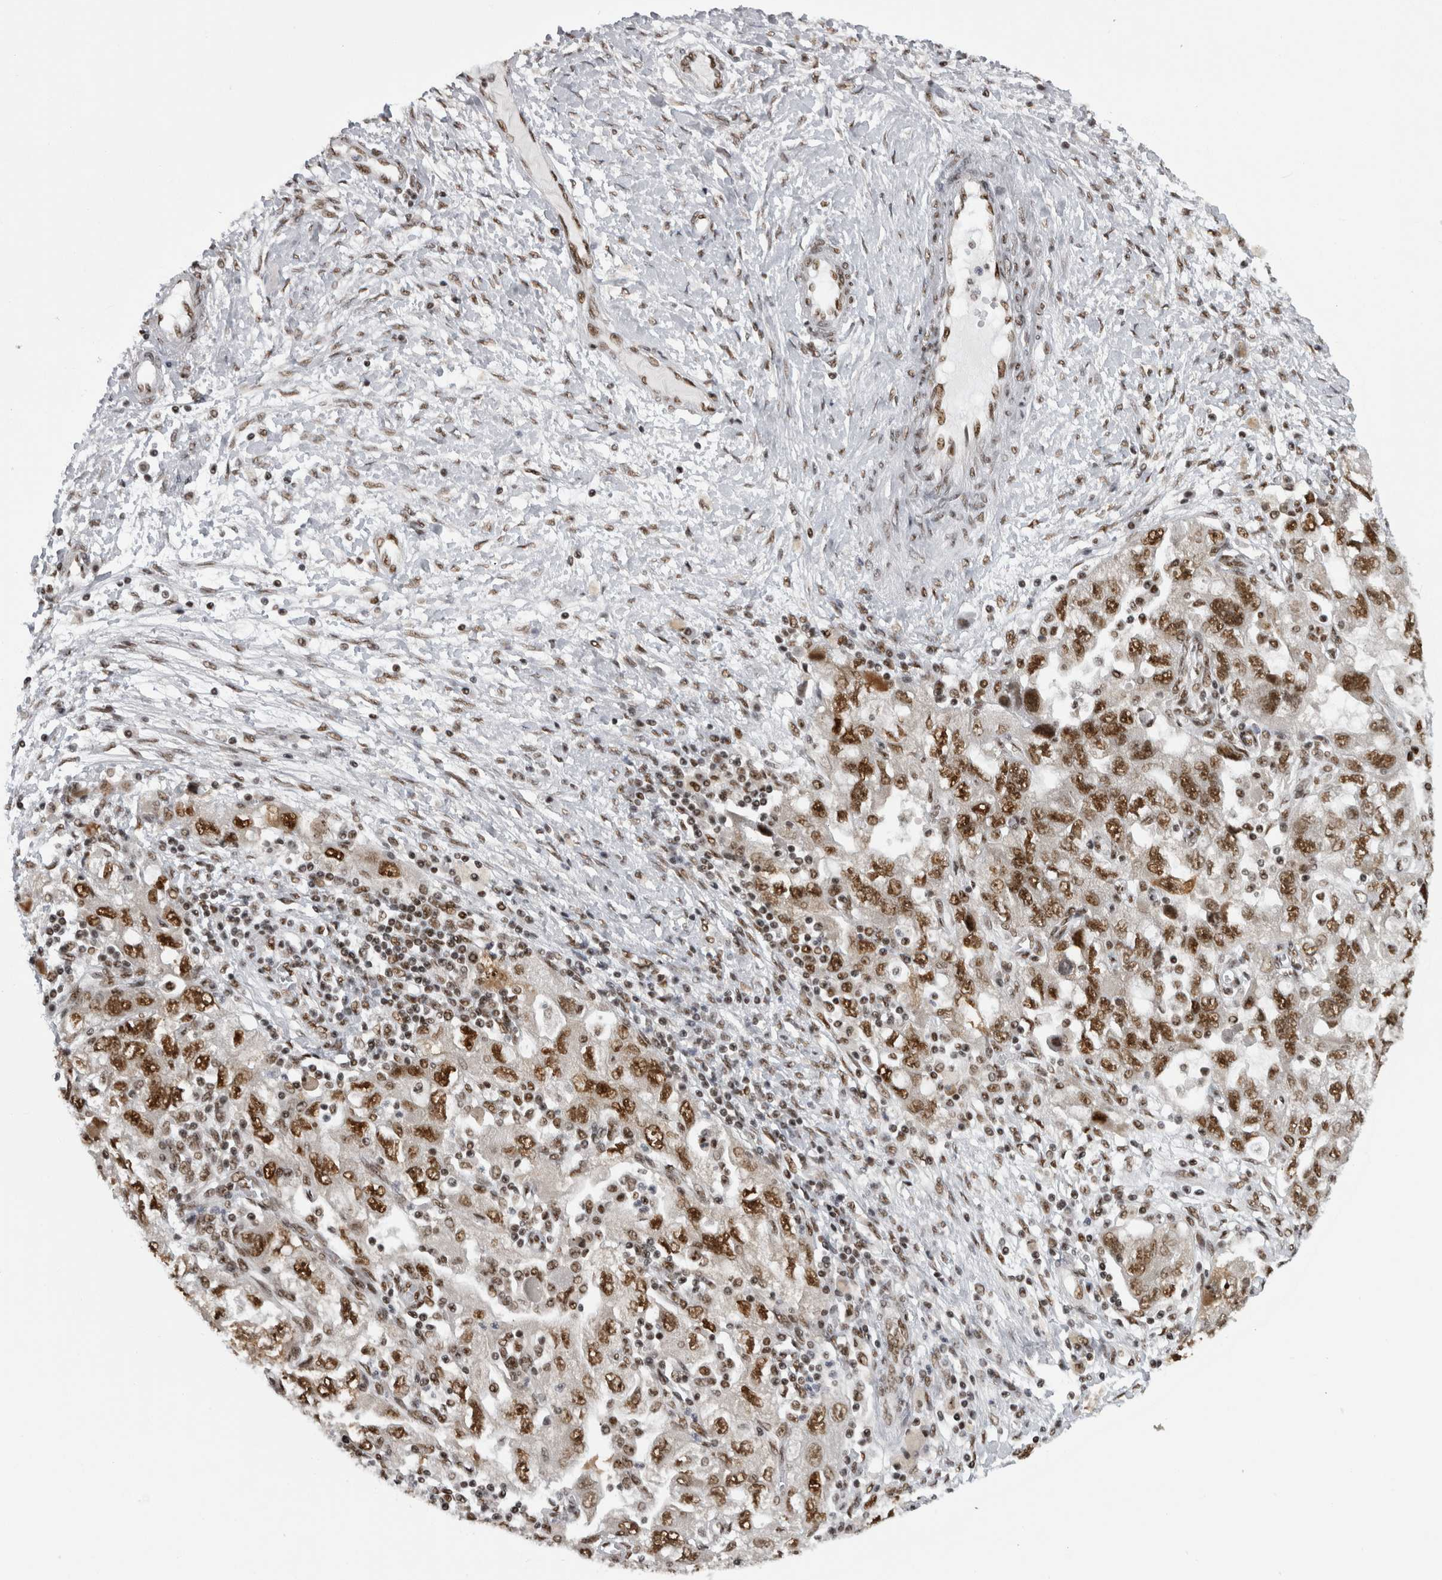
{"staining": {"intensity": "moderate", "quantity": ">75%", "location": "nuclear"}, "tissue": "ovarian cancer", "cell_type": "Tumor cells", "image_type": "cancer", "snomed": [{"axis": "morphology", "description": "Carcinoma, NOS"}, {"axis": "morphology", "description": "Cystadenocarcinoma, serous, NOS"}, {"axis": "topography", "description": "Ovary"}], "caption": "Immunohistochemical staining of ovarian serous cystadenocarcinoma exhibits moderate nuclear protein positivity in approximately >75% of tumor cells. The staining was performed using DAB (3,3'-diaminobenzidine) to visualize the protein expression in brown, while the nuclei were stained in blue with hematoxylin (Magnification: 20x).", "gene": "ZSCAN2", "patient": {"sex": "female", "age": 69}}